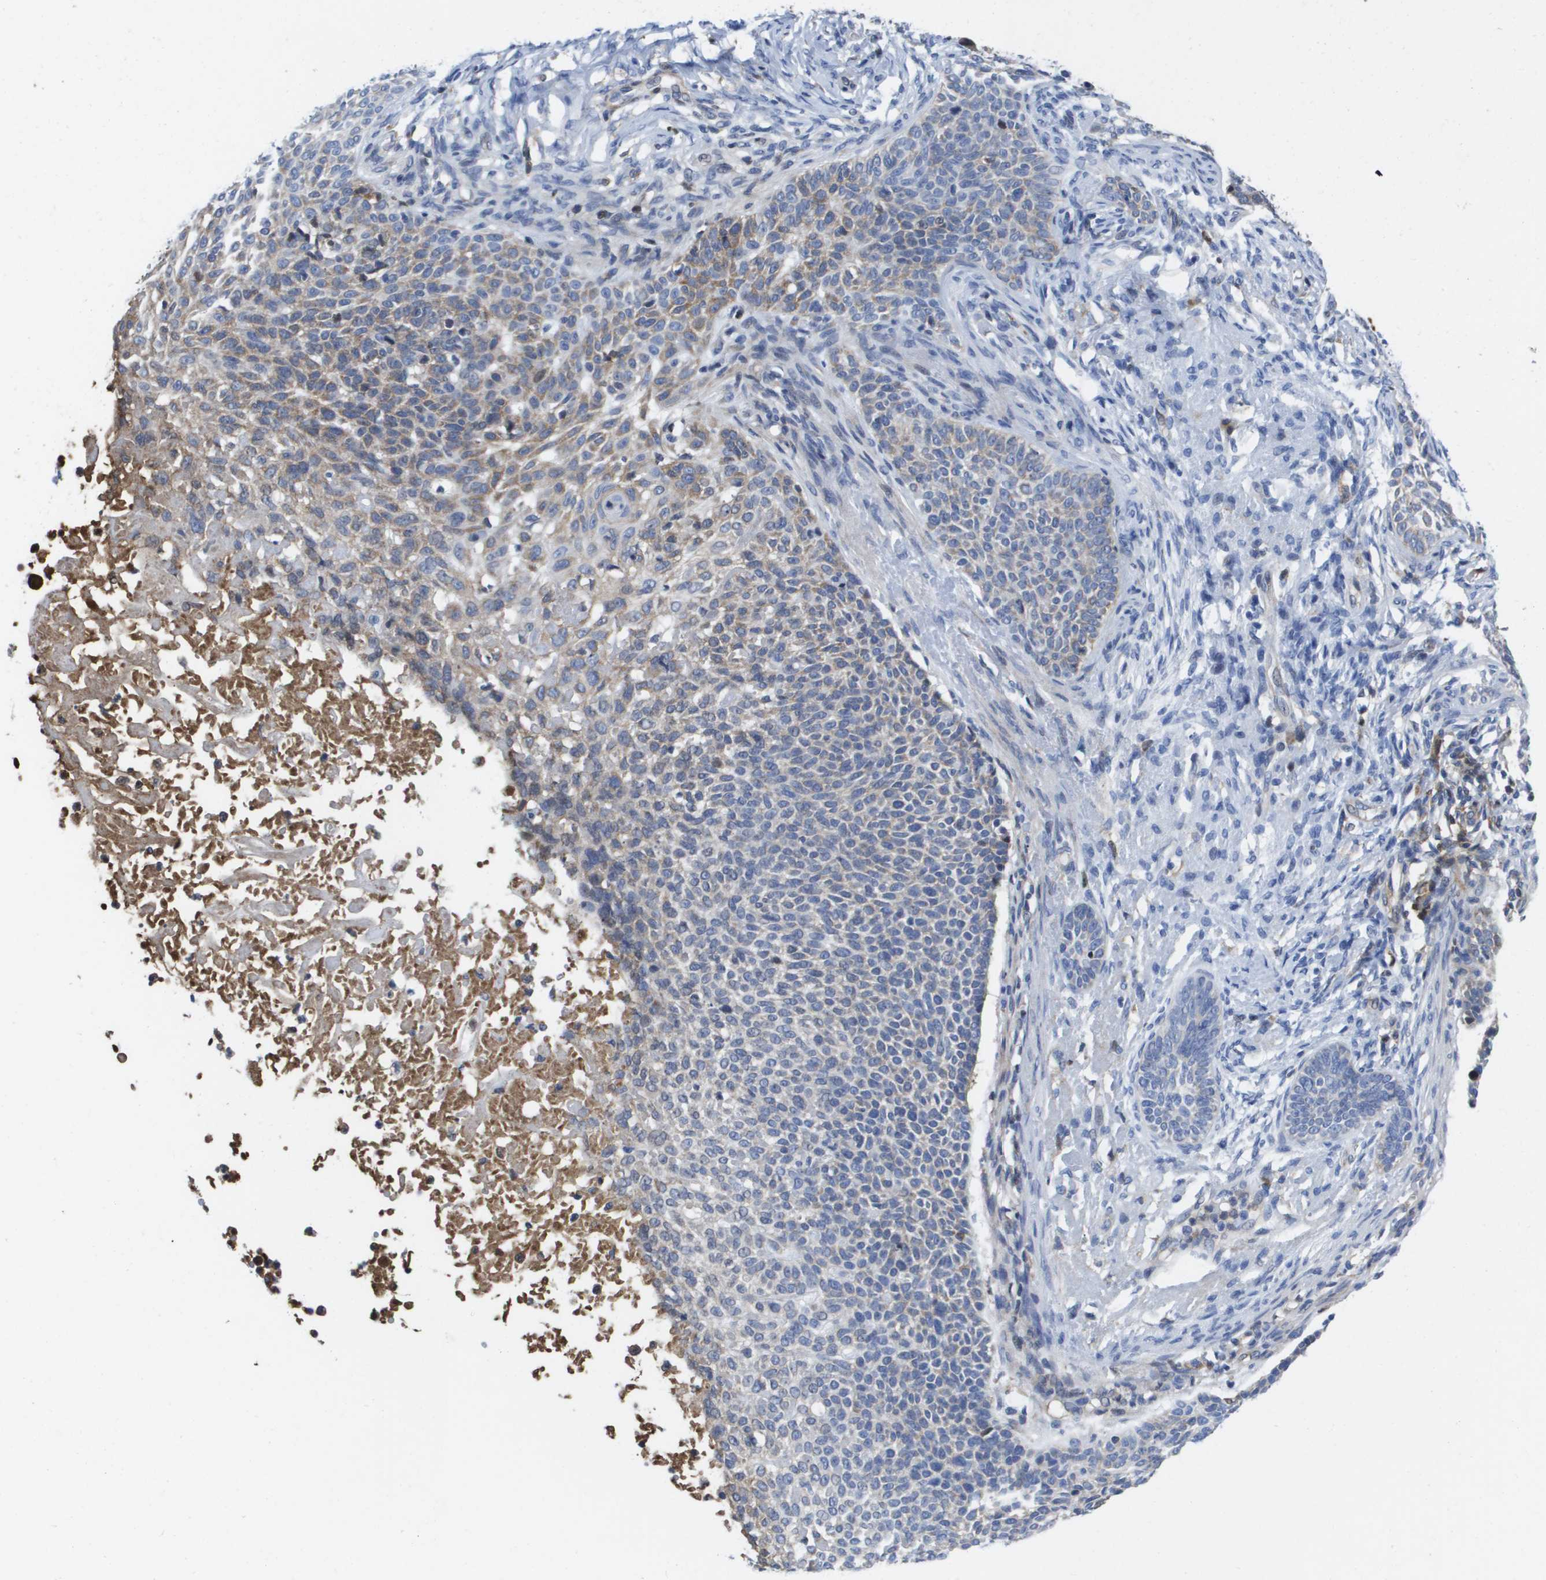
{"staining": {"intensity": "weak", "quantity": "<25%", "location": "cytoplasmic/membranous"}, "tissue": "skin cancer", "cell_type": "Tumor cells", "image_type": "cancer", "snomed": [{"axis": "morphology", "description": "Normal tissue, NOS"}, {"axis": "morphology", "description": "Basal cell carcinoma"}, {"axis": "topography", "description": "Skin"}], "caption": "An immunohistochemistry image of skin cancer (basal cell carcinoma) is shown. There is no staining in tumor cells of skin cancer (basal cell carcinoma).", "gene": "SERPINC1", "patient": {"sex": "male", "age": 87}}